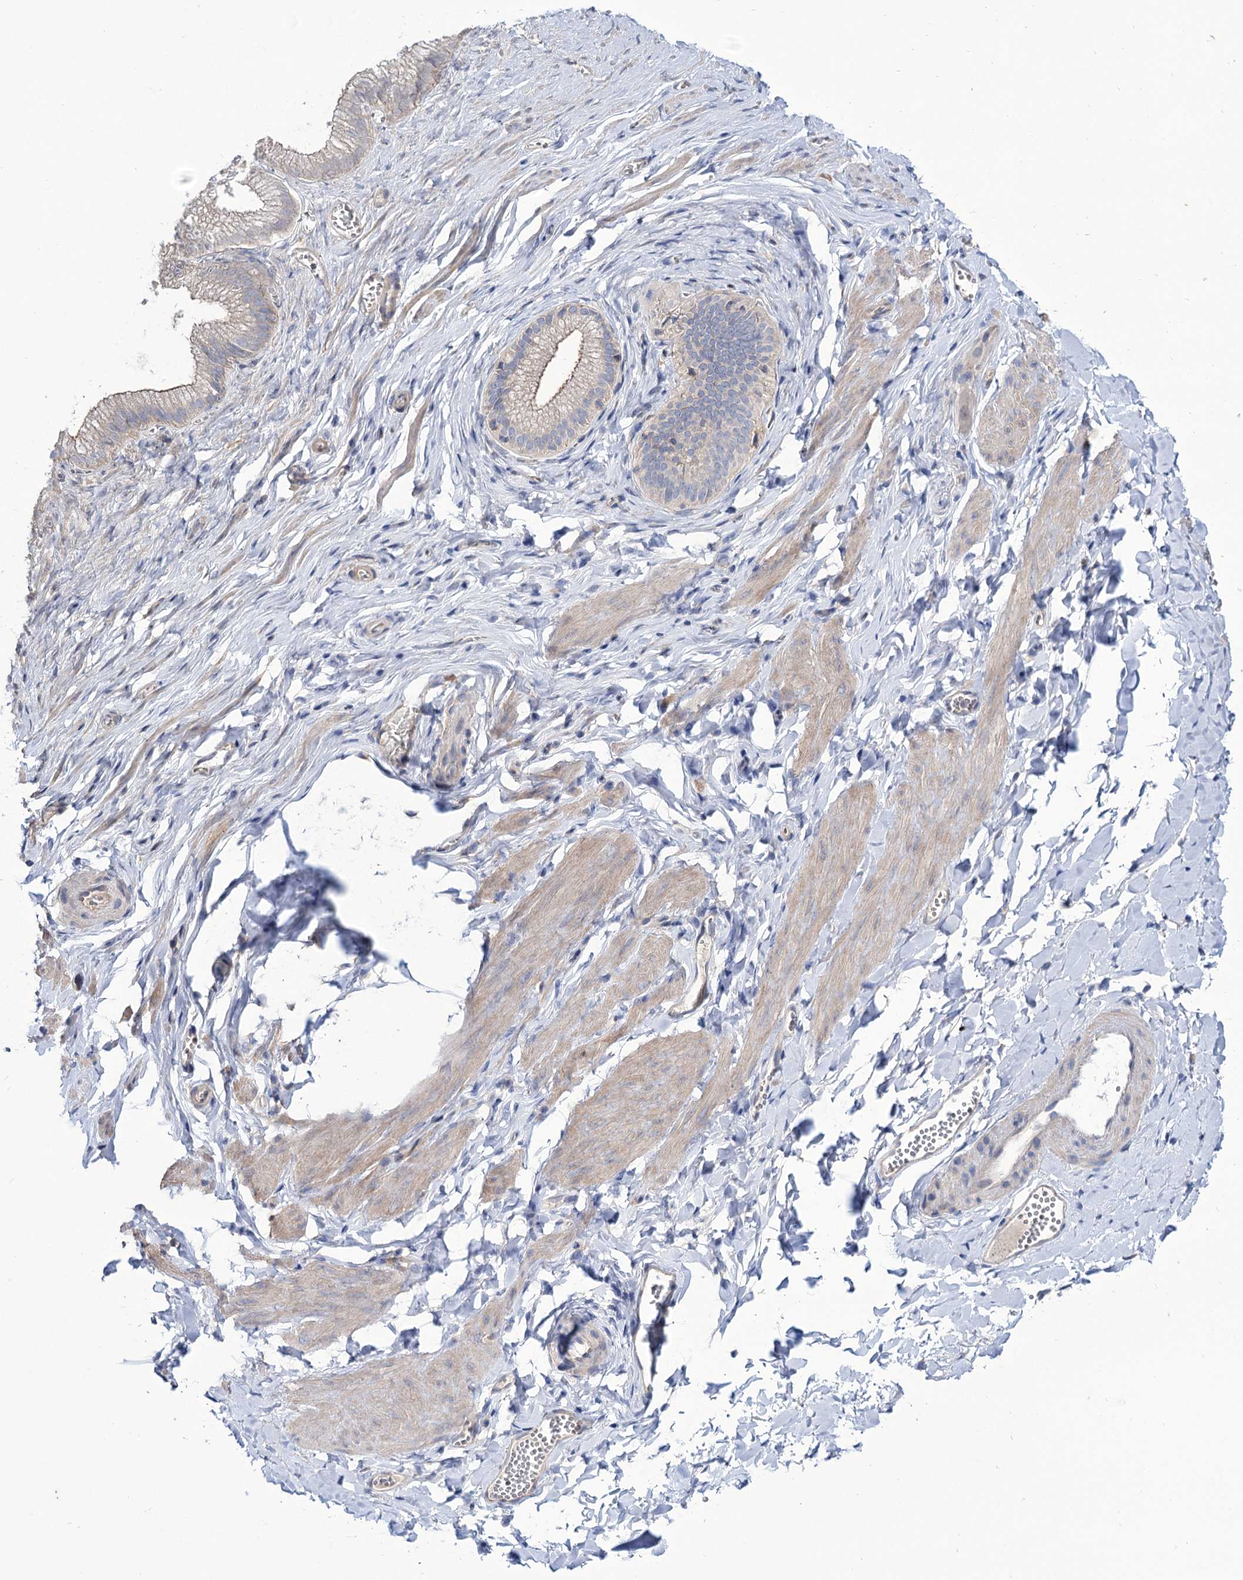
{"staining": {"intensity": "negative", "quantity": "none", "location": "none"}, "tissue": "adipose tissue", "cell_type": "Adipocytes", "image_type": "normal", "snomed": [{"axis": "morphology", "description": "Normal tissue, NOS"}, {"axis": "topography", "description": "Gallbladder"}, {"axis": "topography", "description": "Peripheral nerve tissue"}], "caption": "Adipocytes are negative for brown protein staining in normal adipose tissue. (DAB immunohistochemistry visualized using brightfield microscopy, high magnification).", "gene": "SEC24A", "patient": {"sex": "male", "age": 38}}